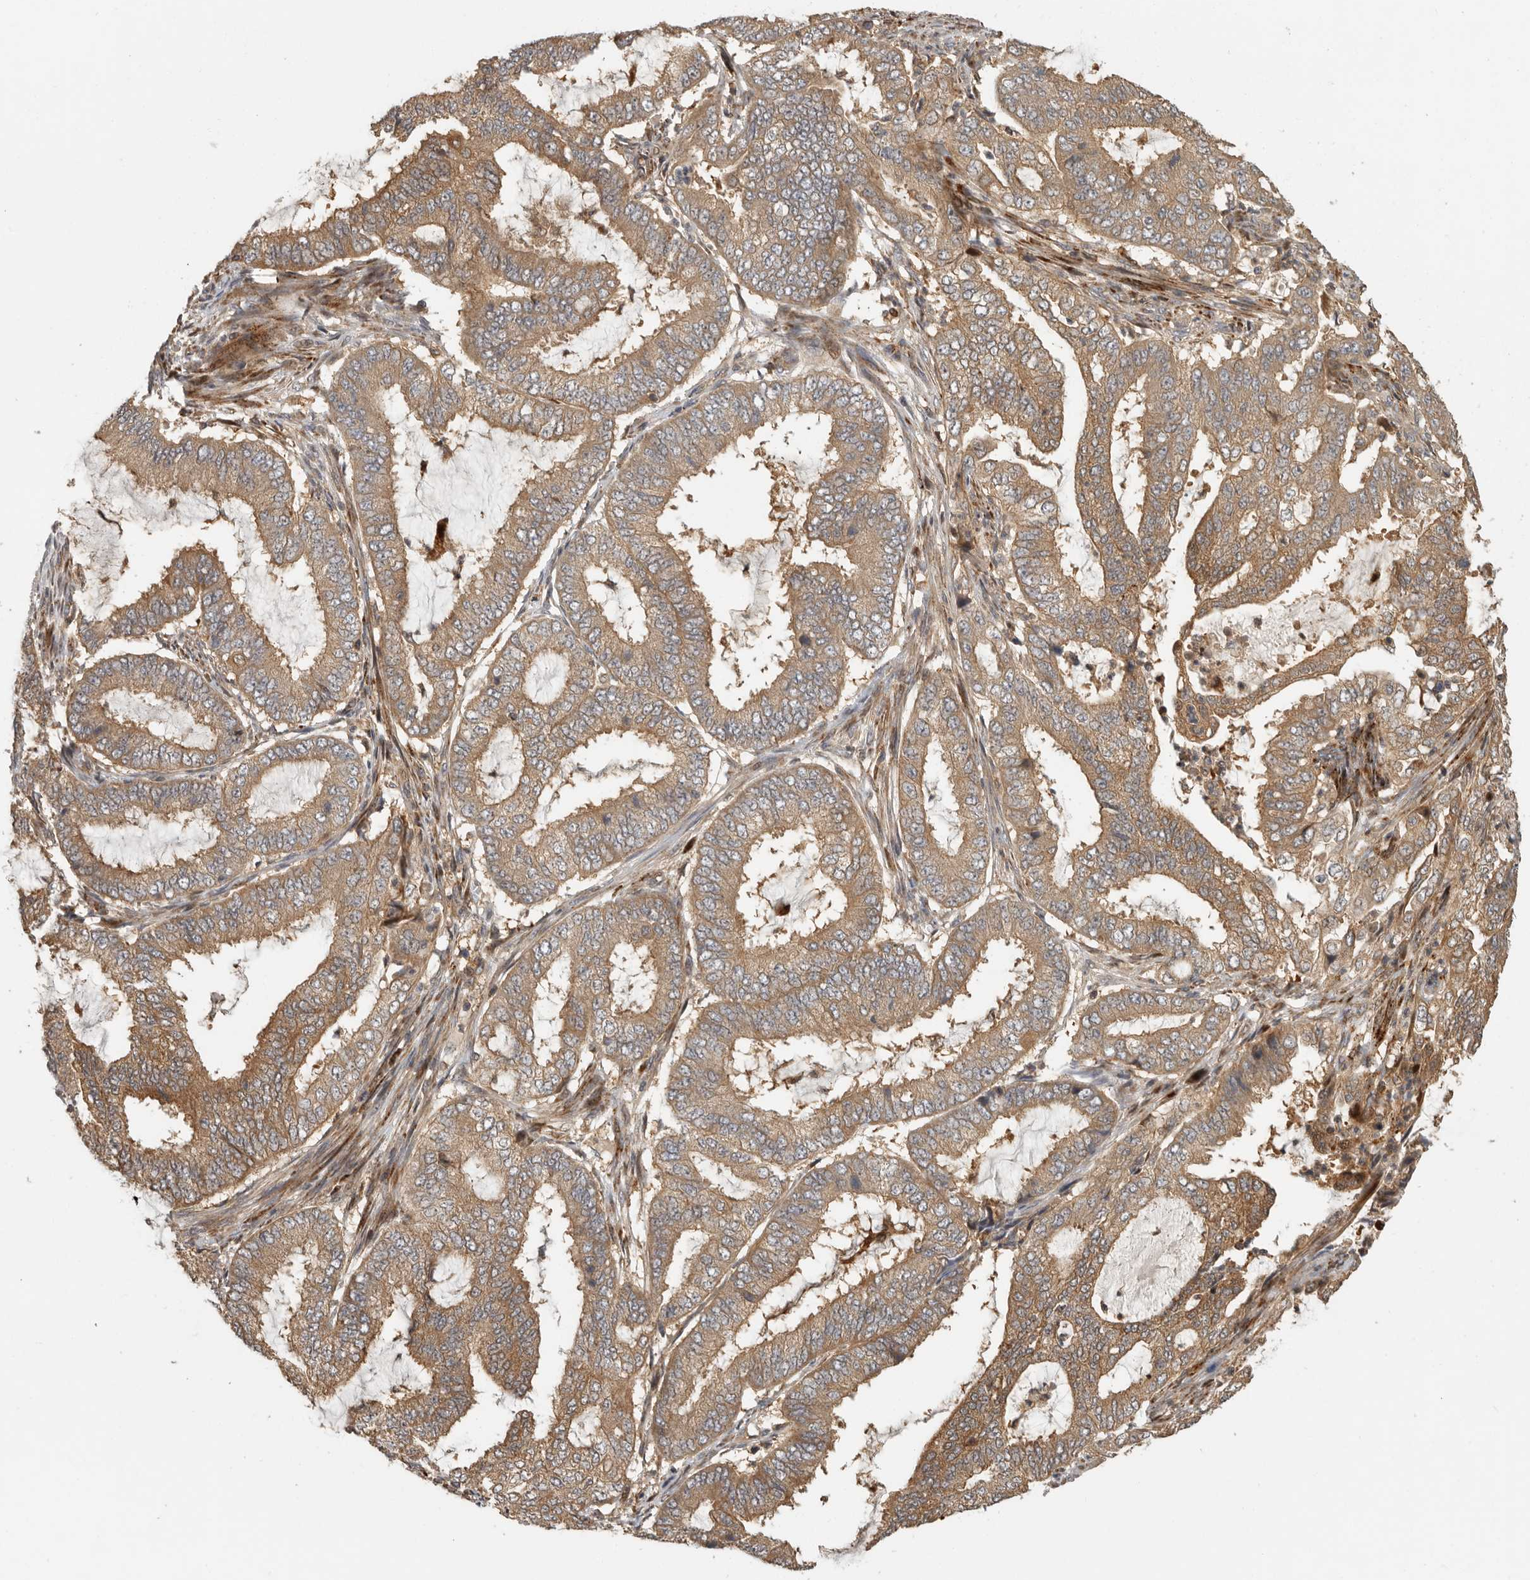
{"staining": {"intensity": "moderate", "quantity": ">75%", "location": "cytoplasmic/membranous"}, "tissue": "endometrial cancer", "cell_type": "Tumor cells", "image_type": "cancer", "snomed": [{"axis": "morphology", "description": "Adenocarcinoma, NOS"}, {"axis": "topography", "description": "Endometrium"}], "caption": "A micrograph of human endometrial cancer (adenocarcinoma) stained for a protein reveals moderate cytoplasmic/membranous brown staining in tumor cells. The staining was performed using DAB (3,3'-diaminobenzidine), with brown indicating positive protein expression. Nuclei are stained blue with hematoxylin.", "gene": "SWT1", "patient": {"sex": "female", "age": 51}}